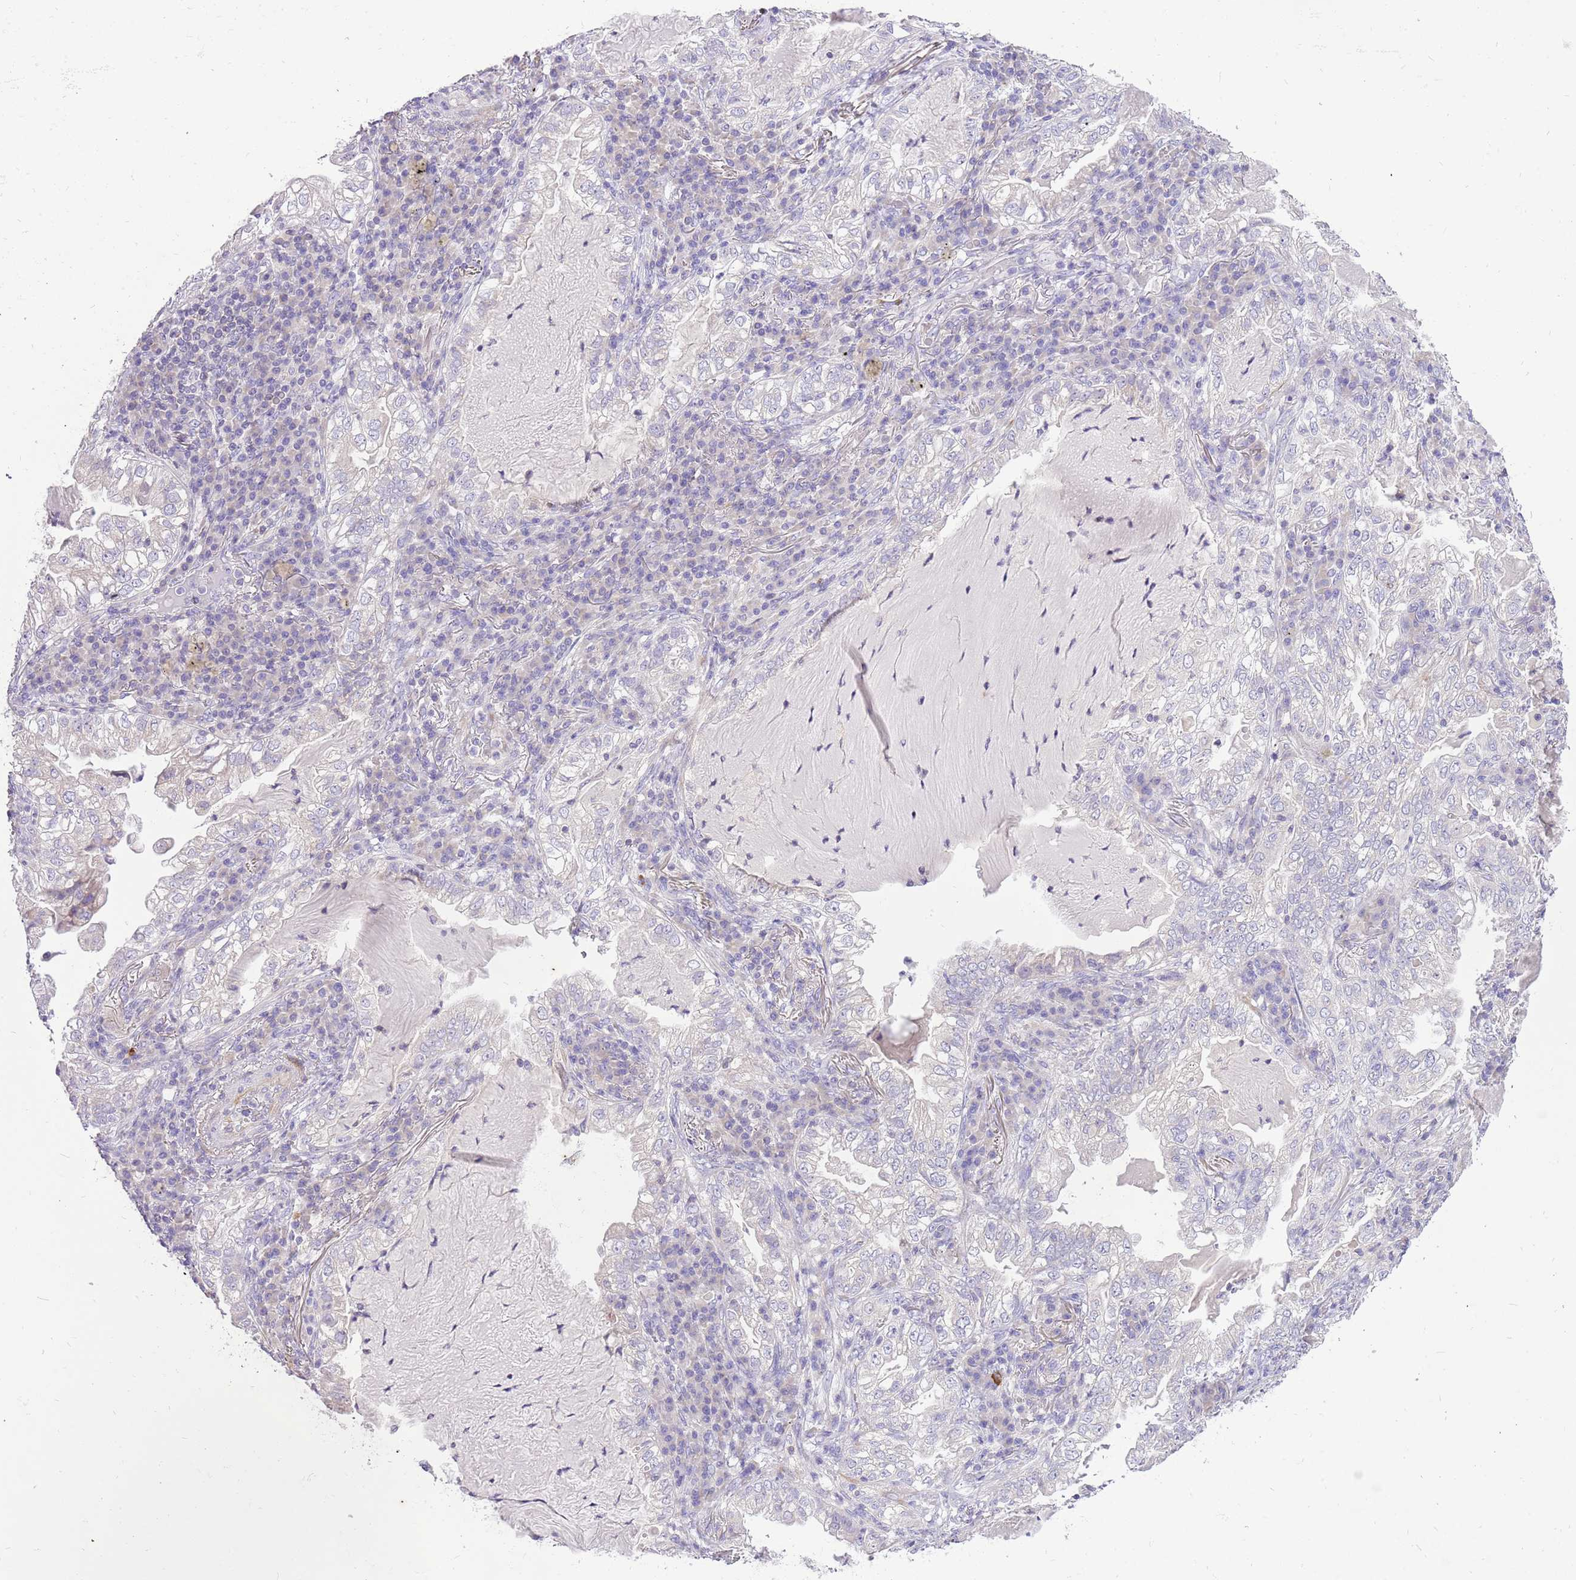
{"staining": {"intensity": "negative", "quantity": "none", "location": "none"}, "tissue": "lung cancer", "cell_type": "Tumor cells", "image_type": "cancer", "snomed": [{"axis": "morphology", "description": "Adenocarcinoma, NOS"}, {"axis": "topography", "description": "Lung"}], "caption": "DAB immunohistochemical staining of adenocarcinoma (lung) reveals no significant staining in tumor cells.", "gene": "GLCE", "patient": {"sex": "female", "age": 73}}